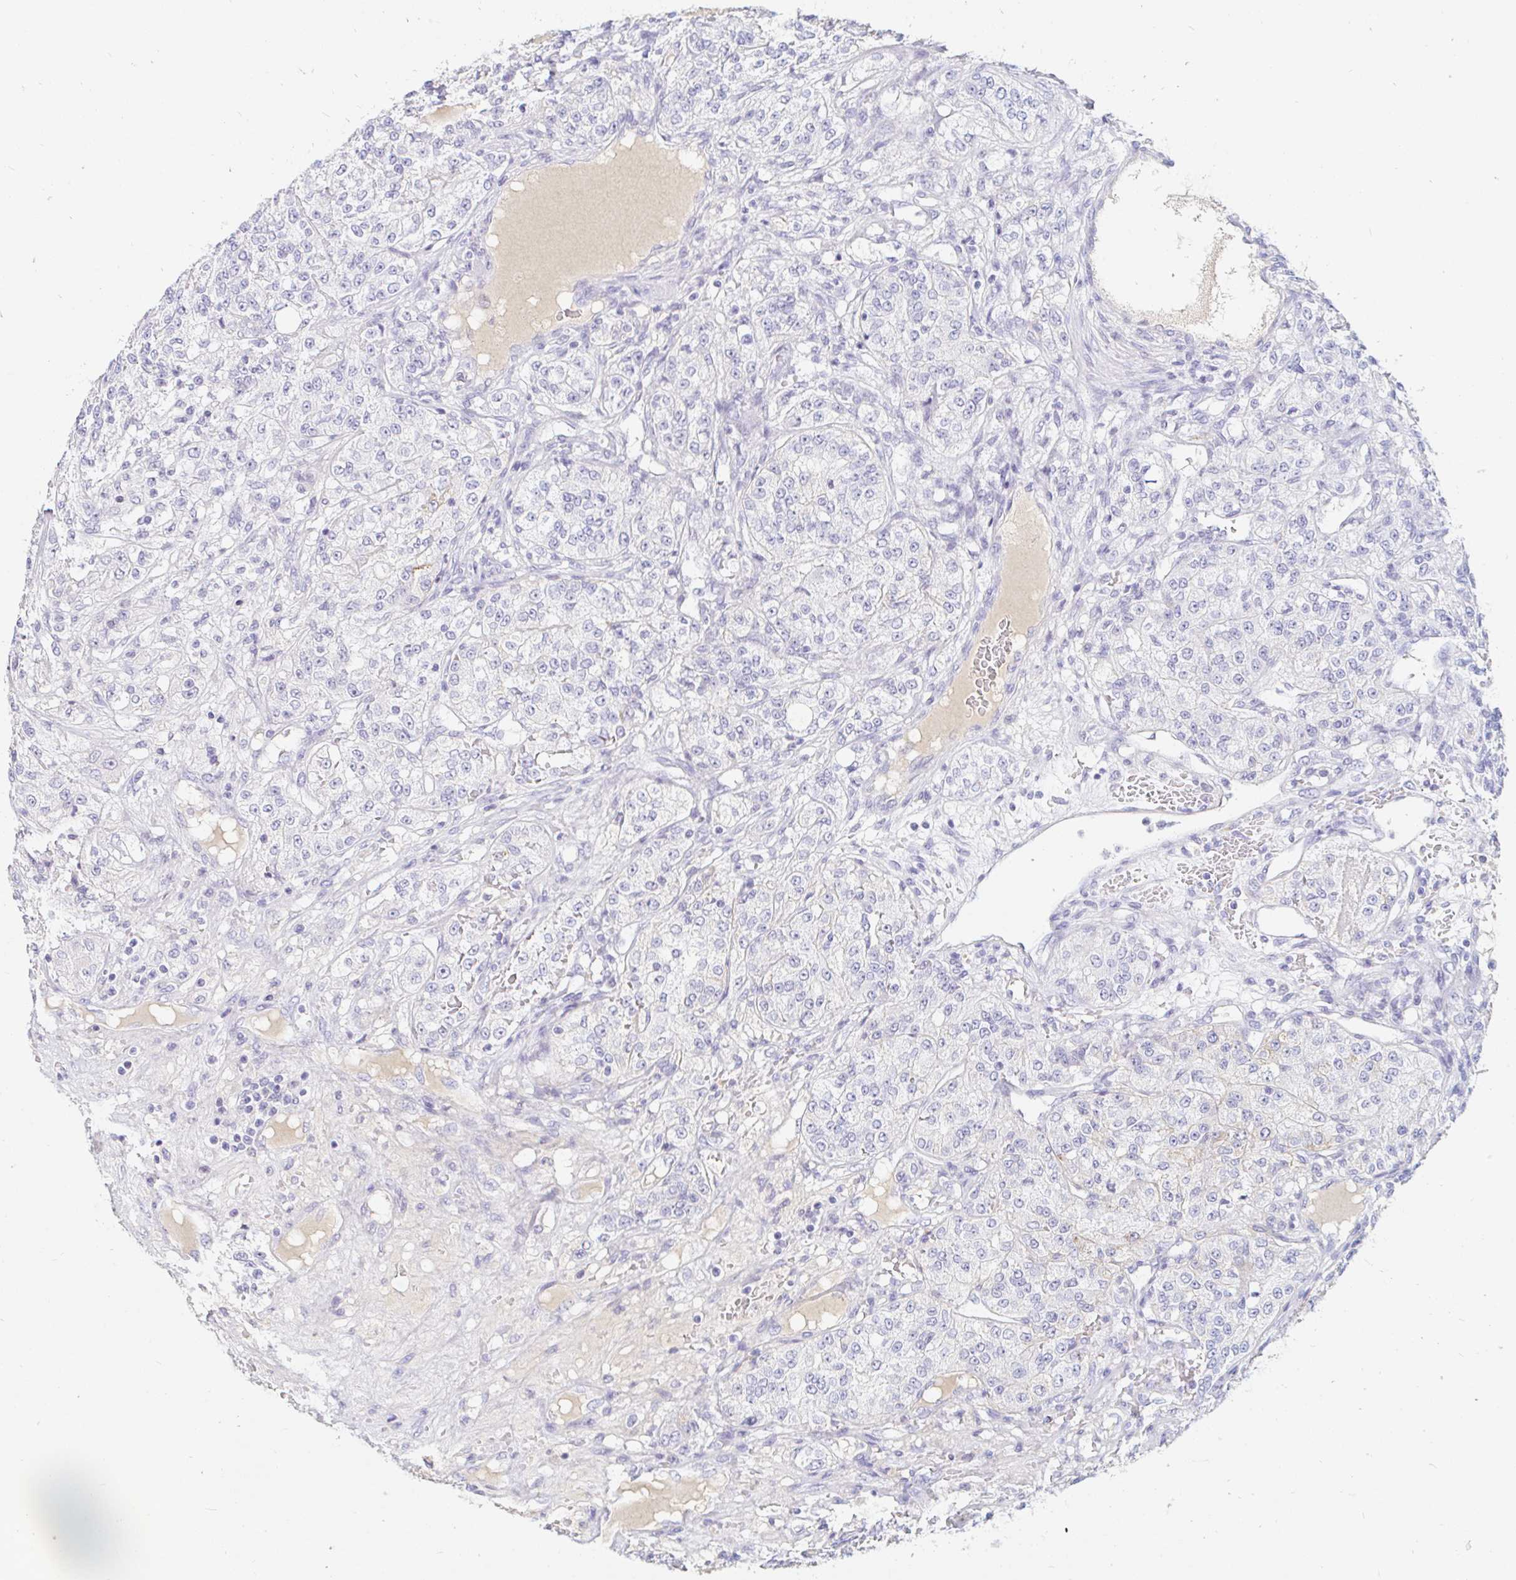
{"staining": {"intensity": "negative", "quantity": "none", "location": "none"}, "tissue": "renal cancer", "cell_type": "Tumor cells", "image_type": "cancer", "snomed": [{"axis": "morphology", "description": "Adenocarcinoma, NOS"}, {"axis": "topography", "description": "Kidney"}], "caption": "Immunohistochemistry image of renal cancer stained for a protein (brown), which shows no positivity in tumor cells. (DAB immunohistochemistry (IHC) visualized using brightfield microscopy, high magnification).", "gene": "TEX44", "patient": {"sex": "female", "age": 63}}